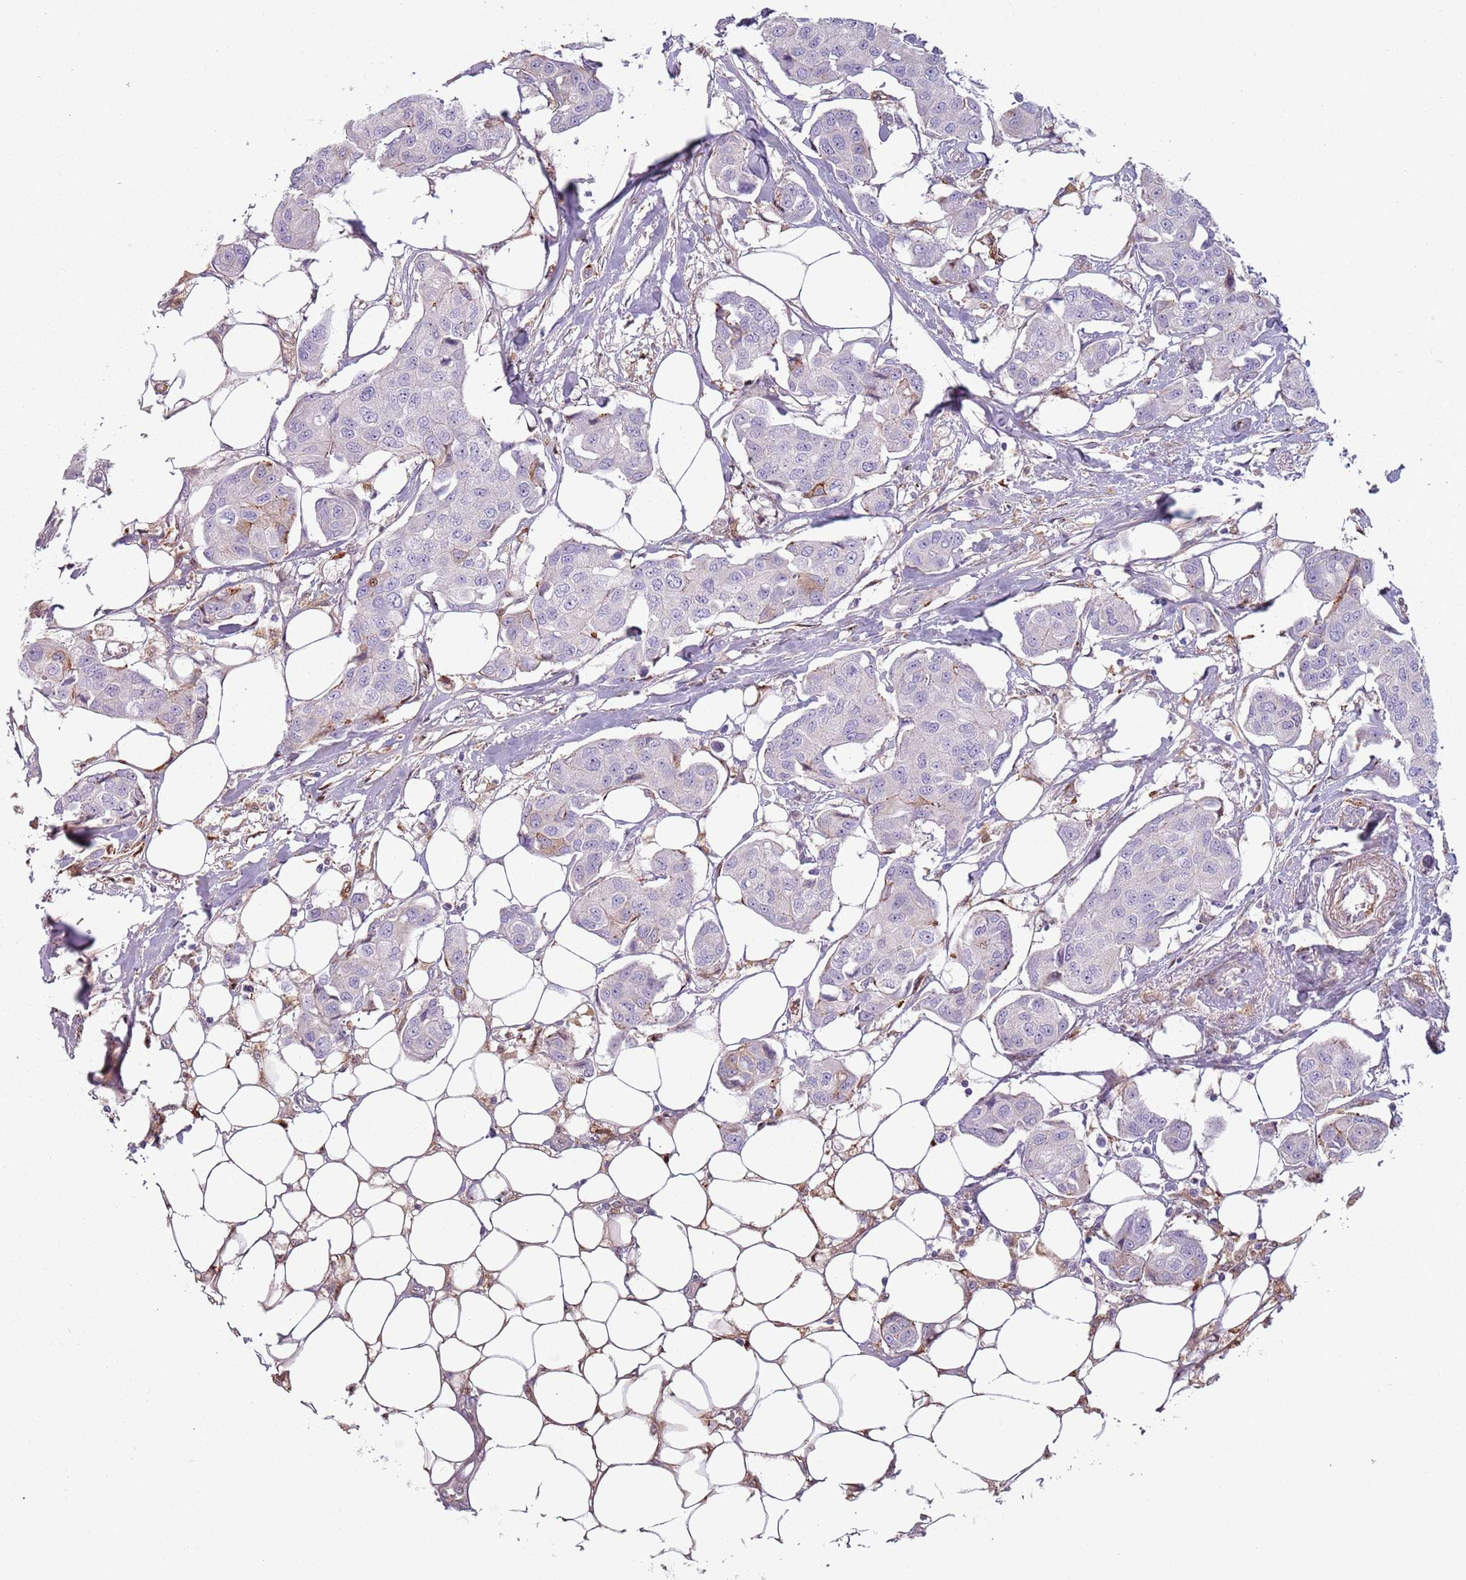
{"staining": {"intensity": "negative", "quantity": "none", "location": "none"}, "tissue": "breast cancer", "cell_type": "Tumor cells", "image_type": "cancer", "snomed": [{"axis": "morphology", "description": "Duct carcinoma"}, {"axis": "topography", "description": "Breast"}, {"axis": "topography", "description": "Lymph node"}], "caption": "A micrograph of human breast infiltrating ductal carcinoma is negative for staining in tumor cells.", "gene": "NADK", "patient": {"sex": "female", "age": 80}}